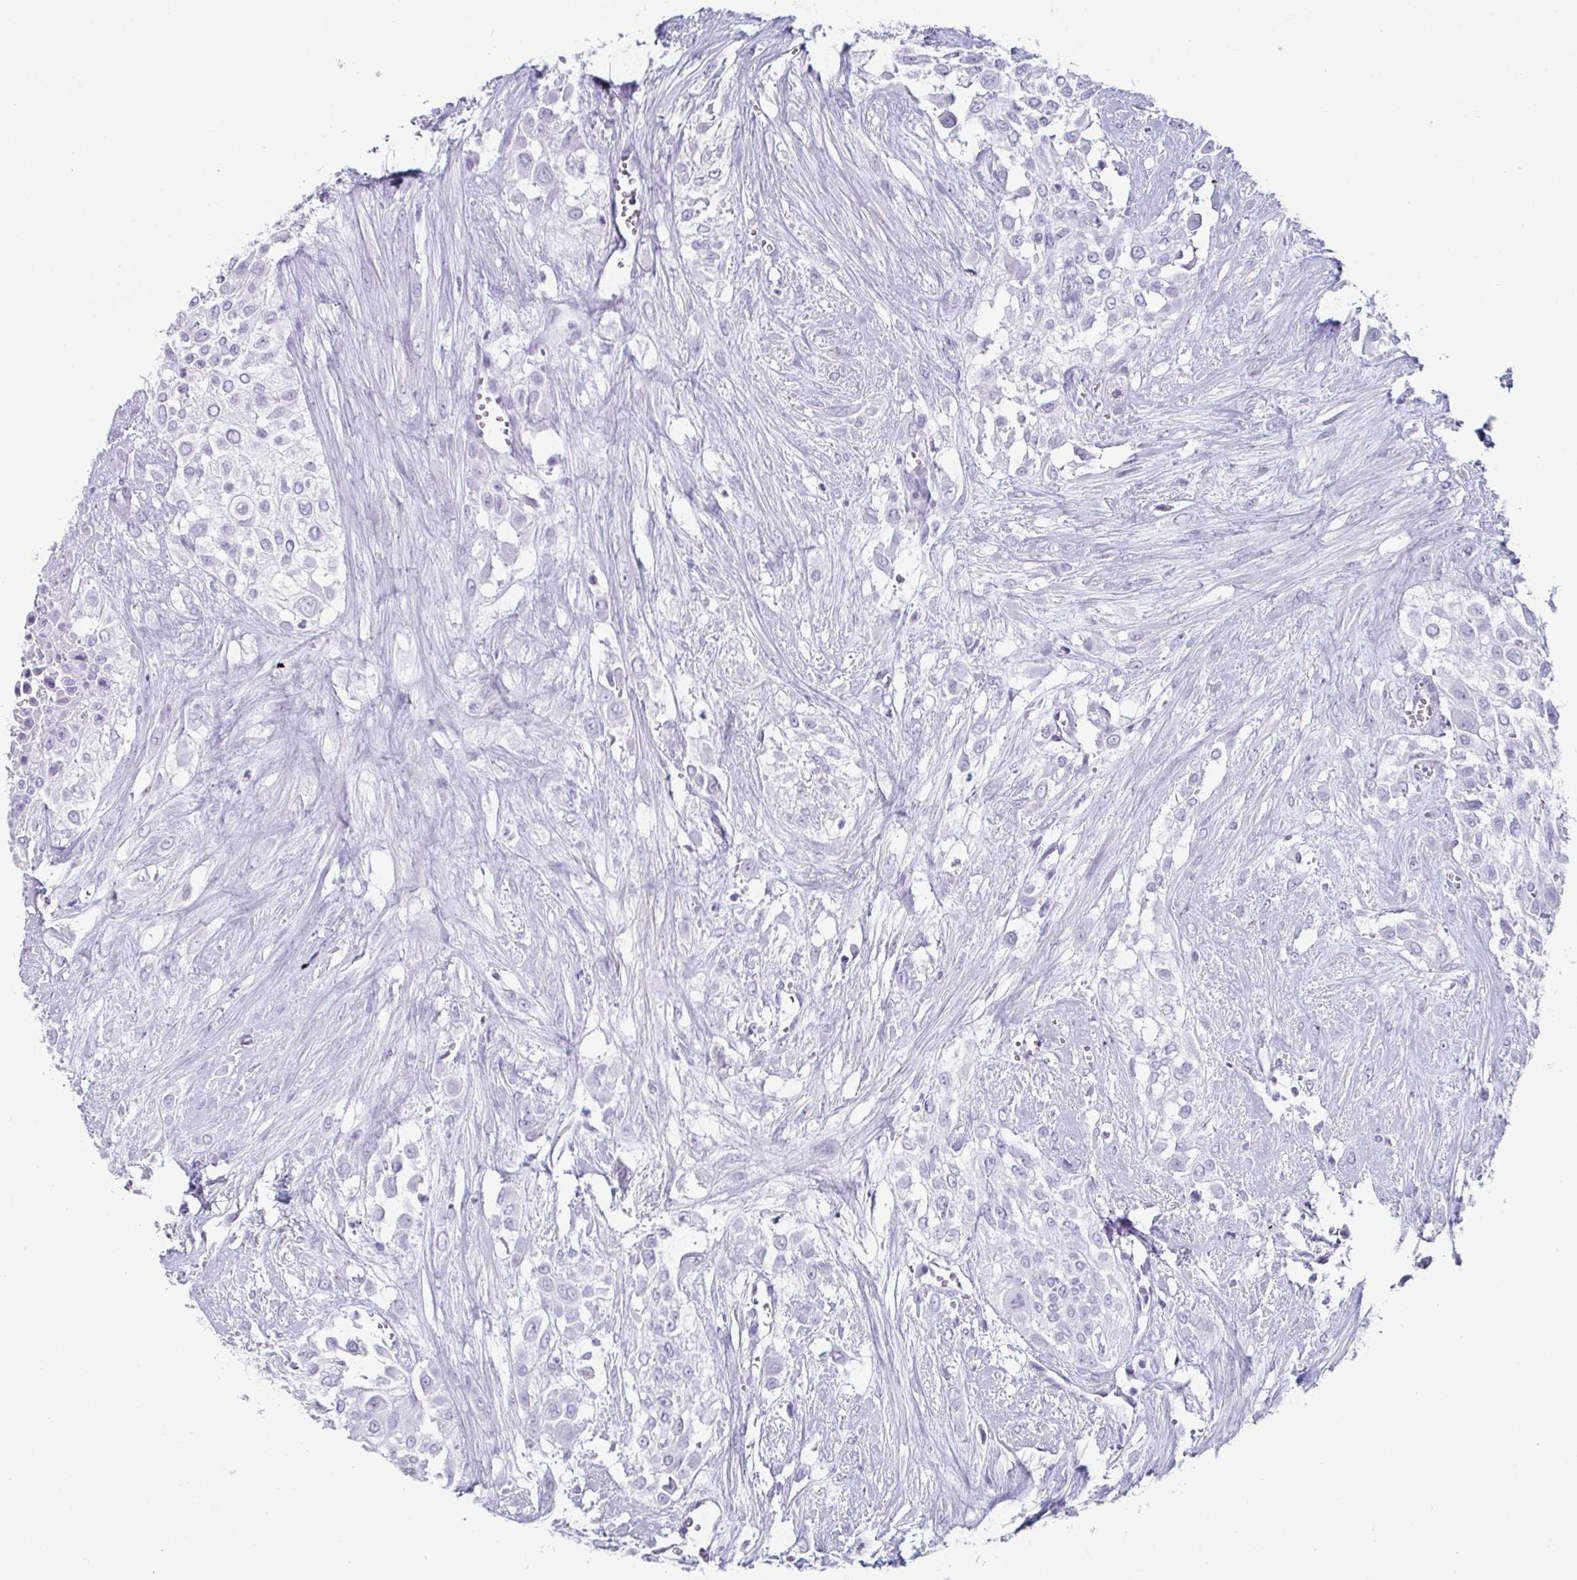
{"staining": {"intensity": "negative", "quantity": "none", "location": "none"}, "tissue": "urothelial cancer", "cell_type": "Tumor cells", "image_type": "cancer", "snomed": [{"axis": "morphology", "description": "Urothelial carcinoma, High grade"}, {"axis": "topography", "description": "Urinary bladder"}], "caption": "This is a photomicrograph of immunohistochemistry staining of urothelial cancer, which shows no staining in tumor cells.", "gene": "CREG2", "patient": {"sex": "male", "age": 57}}